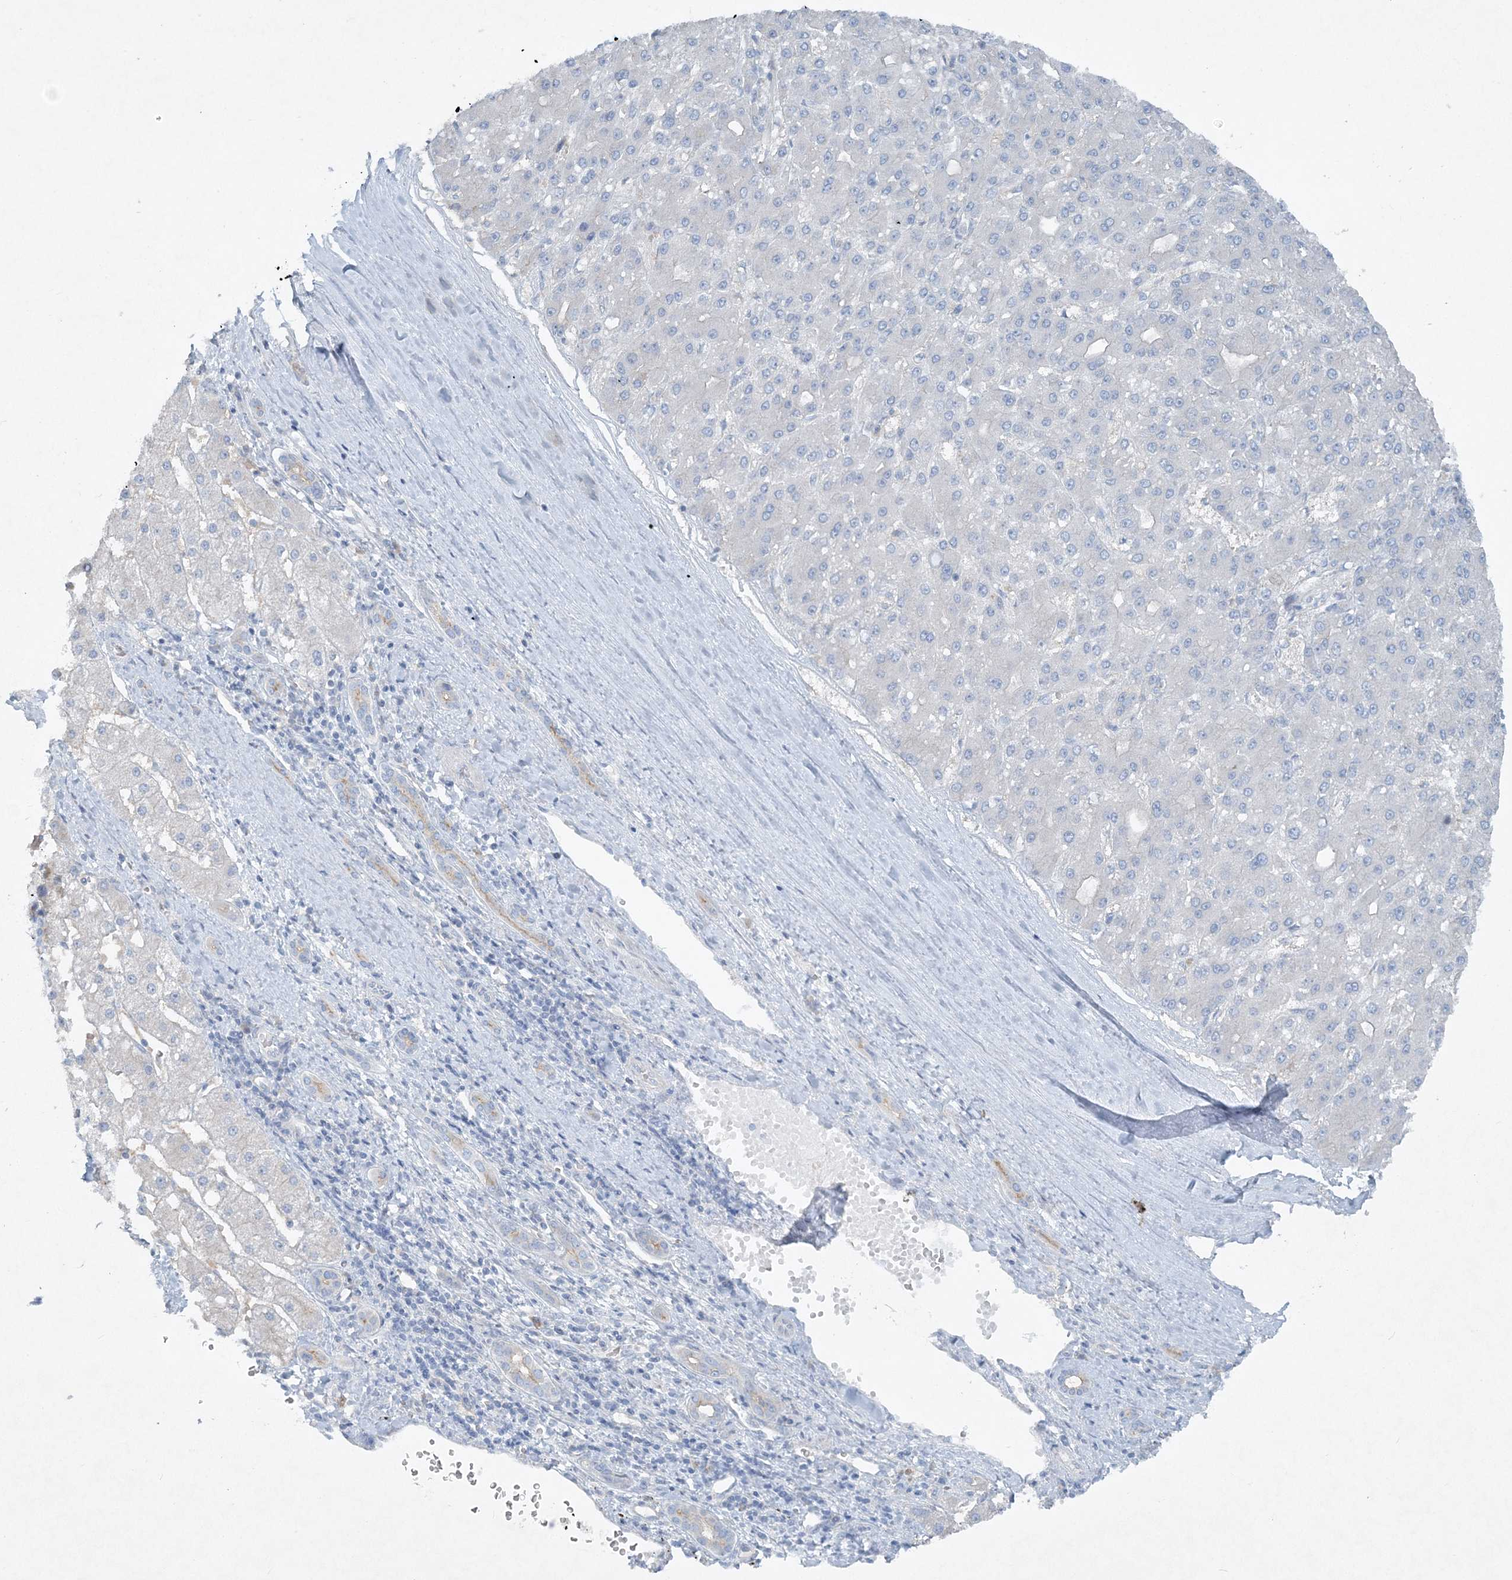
{"staining": {"intensity": "negative", "quantity": "none", "location": "none"}, "tissue": "liver cancer", "cell_type": "Tumor cells", "image_type": "cancer", "snomed": [{"axis": "morphology", "description": "Carcinoma, Hepatocellular, NOS"}, {"axis": "topography", "description": "Liver"}], "caption": "Tumor cells show no significant expression in liver cancer. The staining is performed using DAB brown chromogen with nuclei counter-stained in using hematoxylin.", "gene": "ATP11A", "patient": {"sex": "male", "age": 67}}